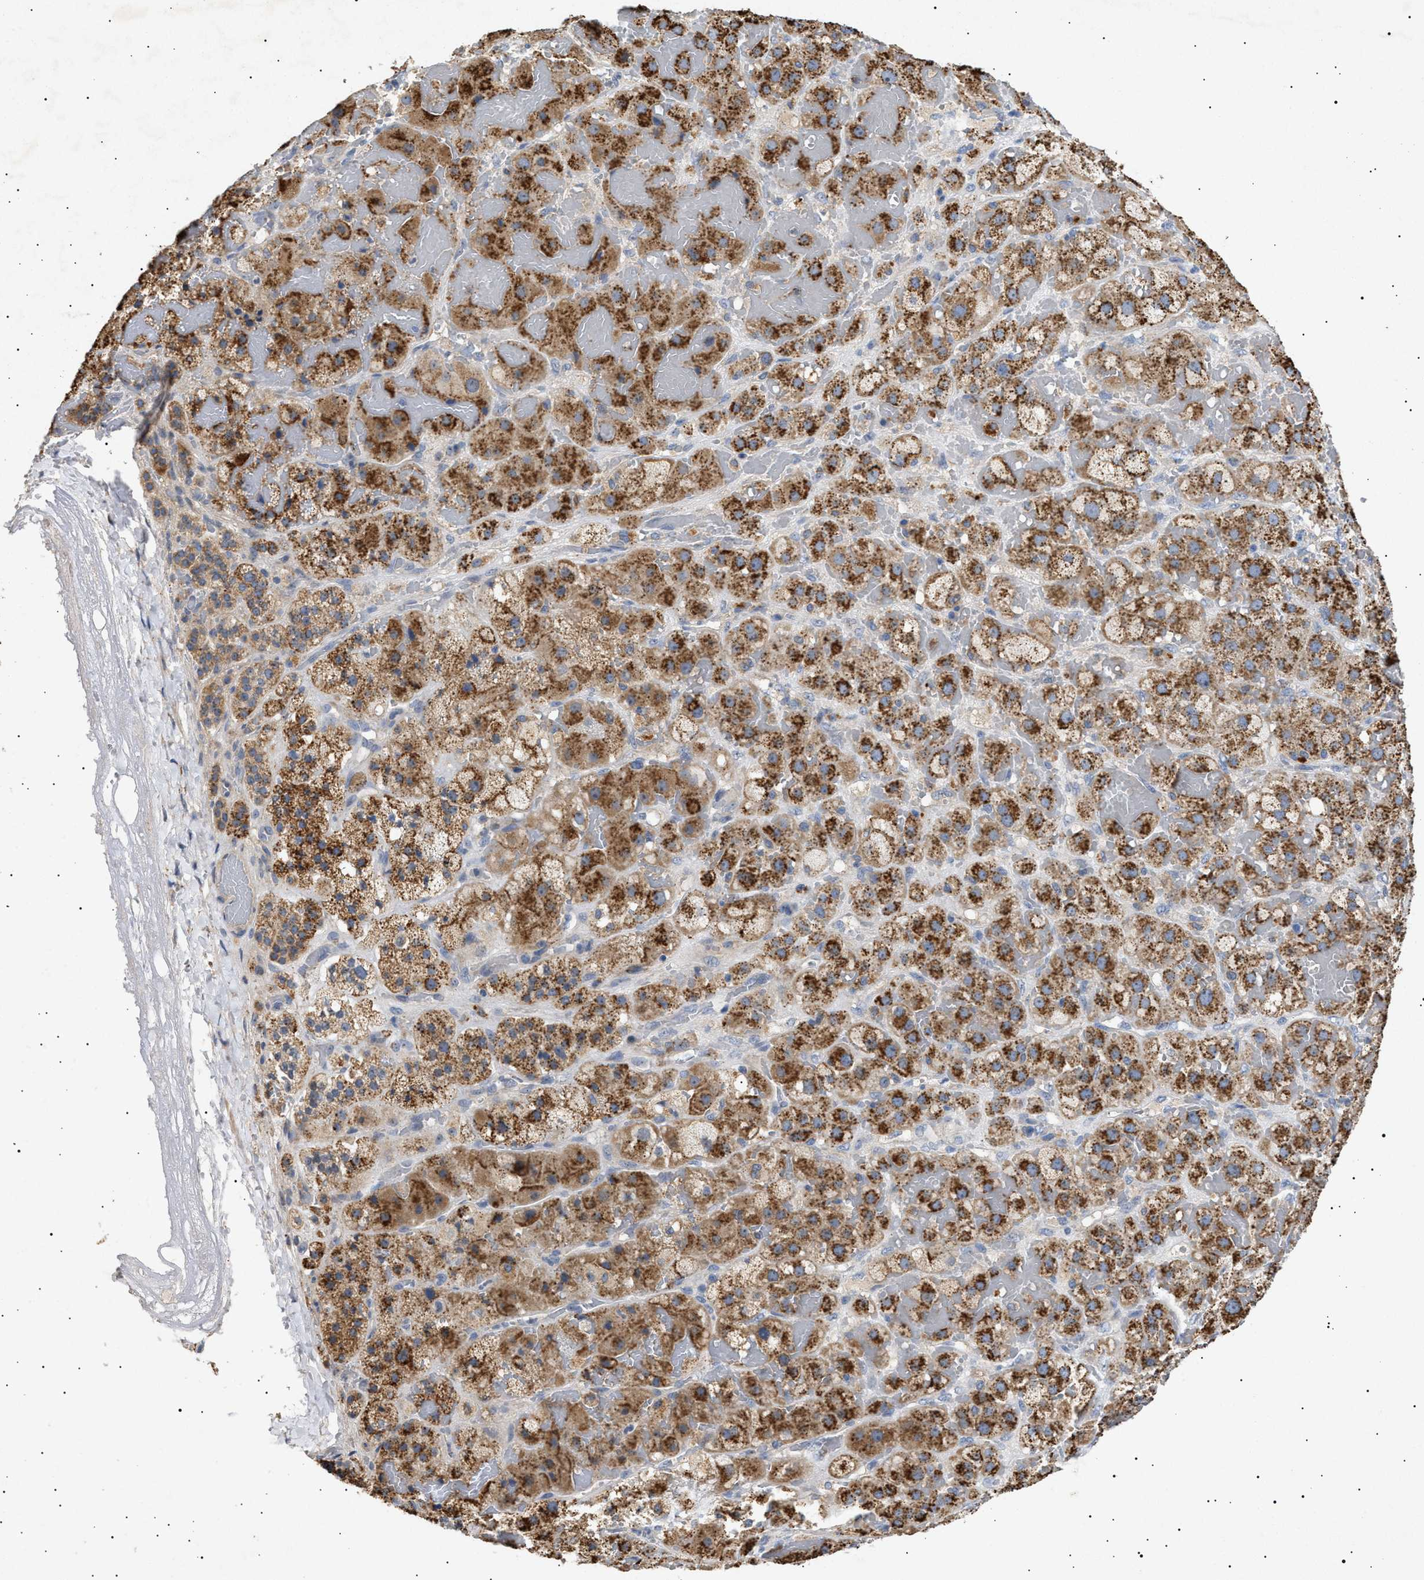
{"staining": {"intensity": "strong", "quantity": ">75%", "location": "cytoplasmic/membranous"}, "tissue": "adrenal gland", "cell_type": "Glandular cells", "image_type": "normal", "snomed": [{"axis": "morphology", "description": "Normal tissue, NOS"}, {"axis": "topography", "description": "Adrenal gland"}], "caption": "A brown stain shows strong cytoplasmic/membranous staining of a protein in glandular cells of benign human adrenal gland.", "gene": "SIRT5", "patient": {"sex": "female", "age": 47}}